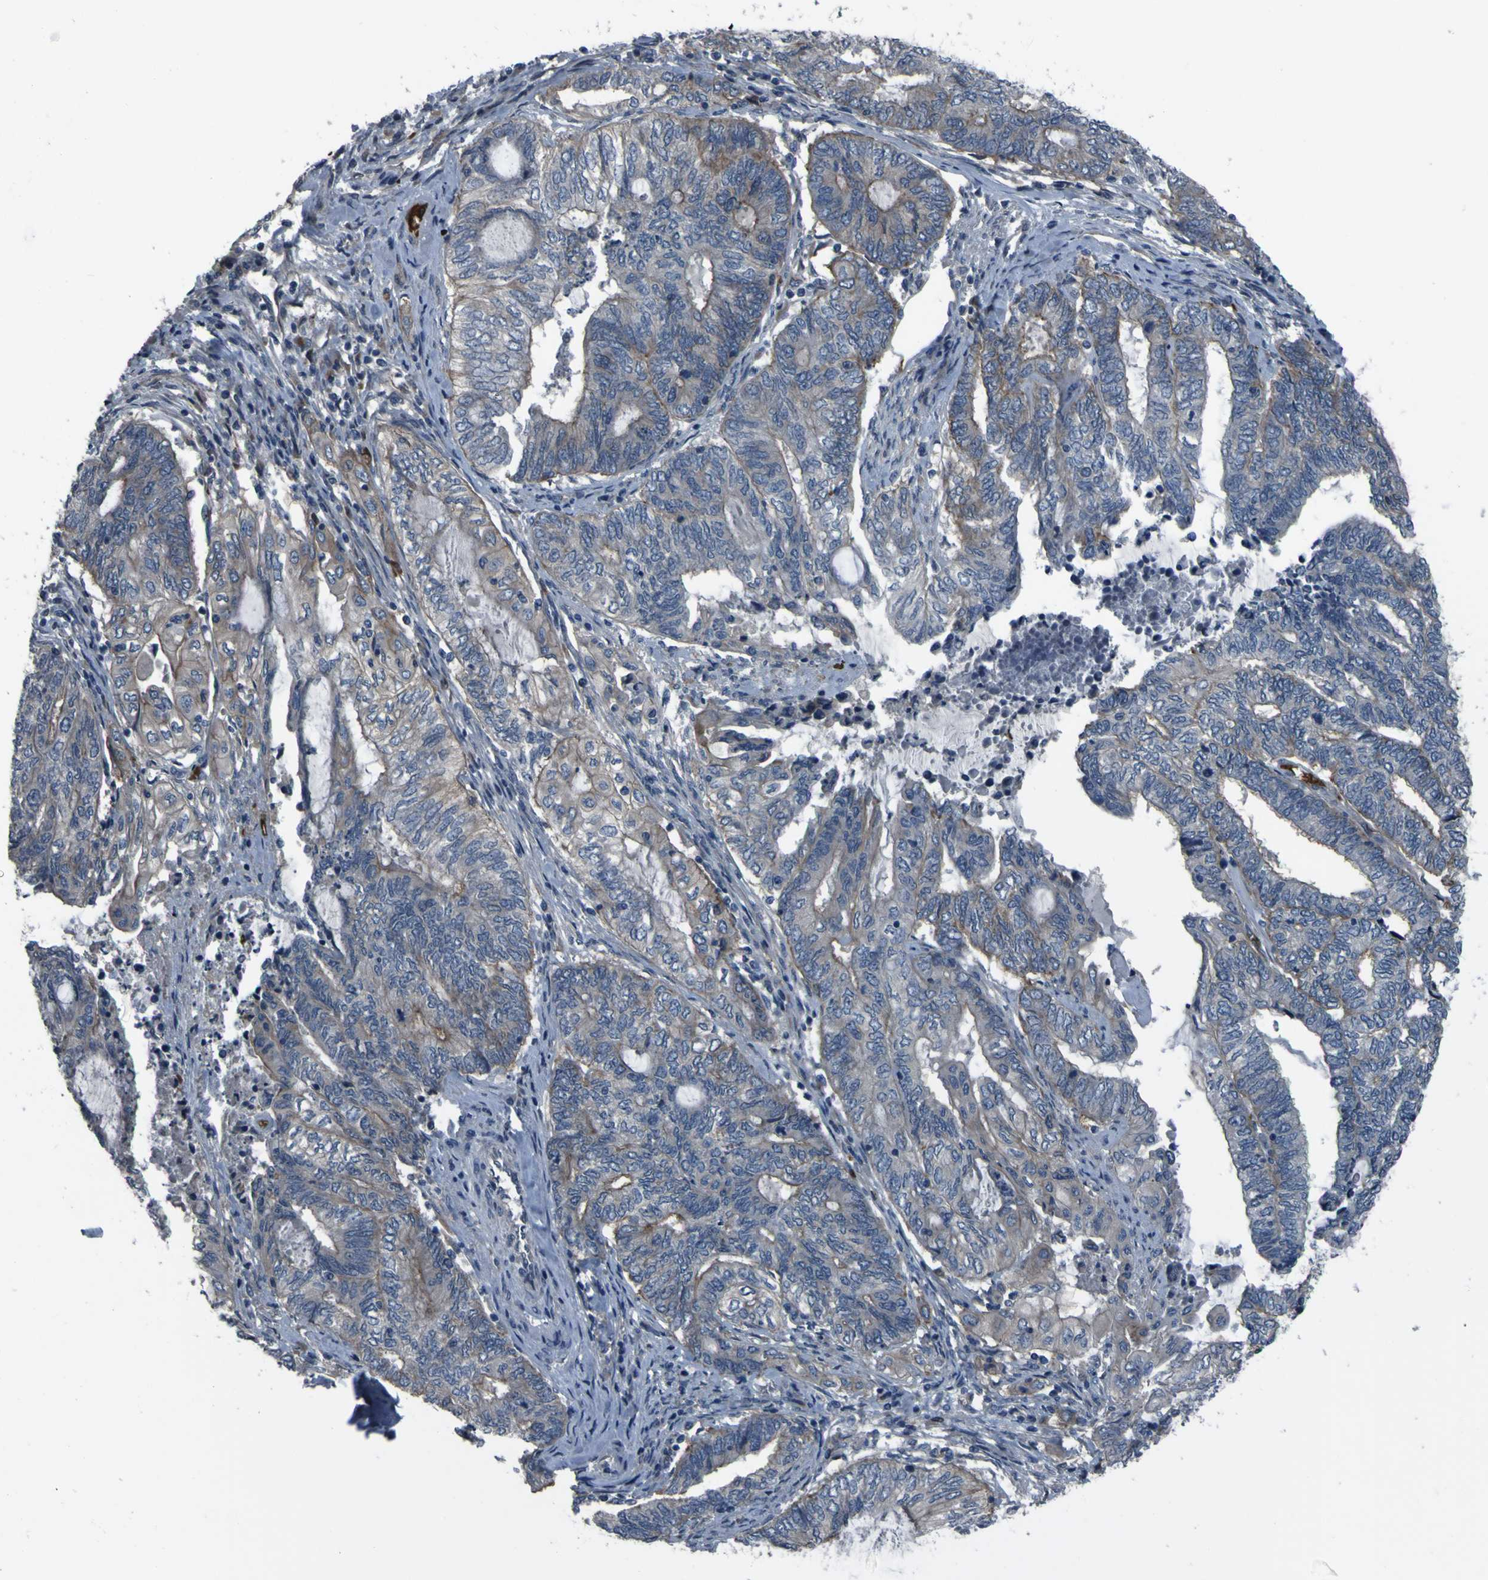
{"staining": {"intensity": "weak", "quantity": "25%-75%", "location": "cytoplasmic/membranous"}, "tissue": "endometrial cancer", "cell_type": "Tumor cells", "image_type": "cancer", "snomed": [{"axis": "morphology", "description": "Adenocarcinoma, NOS"}, {"axis": "topography", "description": "Uterus"}, {"axis": "topography", "description": "Endometrium"}], "caption": "A brown stain highlights weak cytoplasmic/membranous expression of a protein in human endometrial cancer tumor cells.", "gene": "GRAMD1A", "patient": {"sex": "female", "age": 70}}